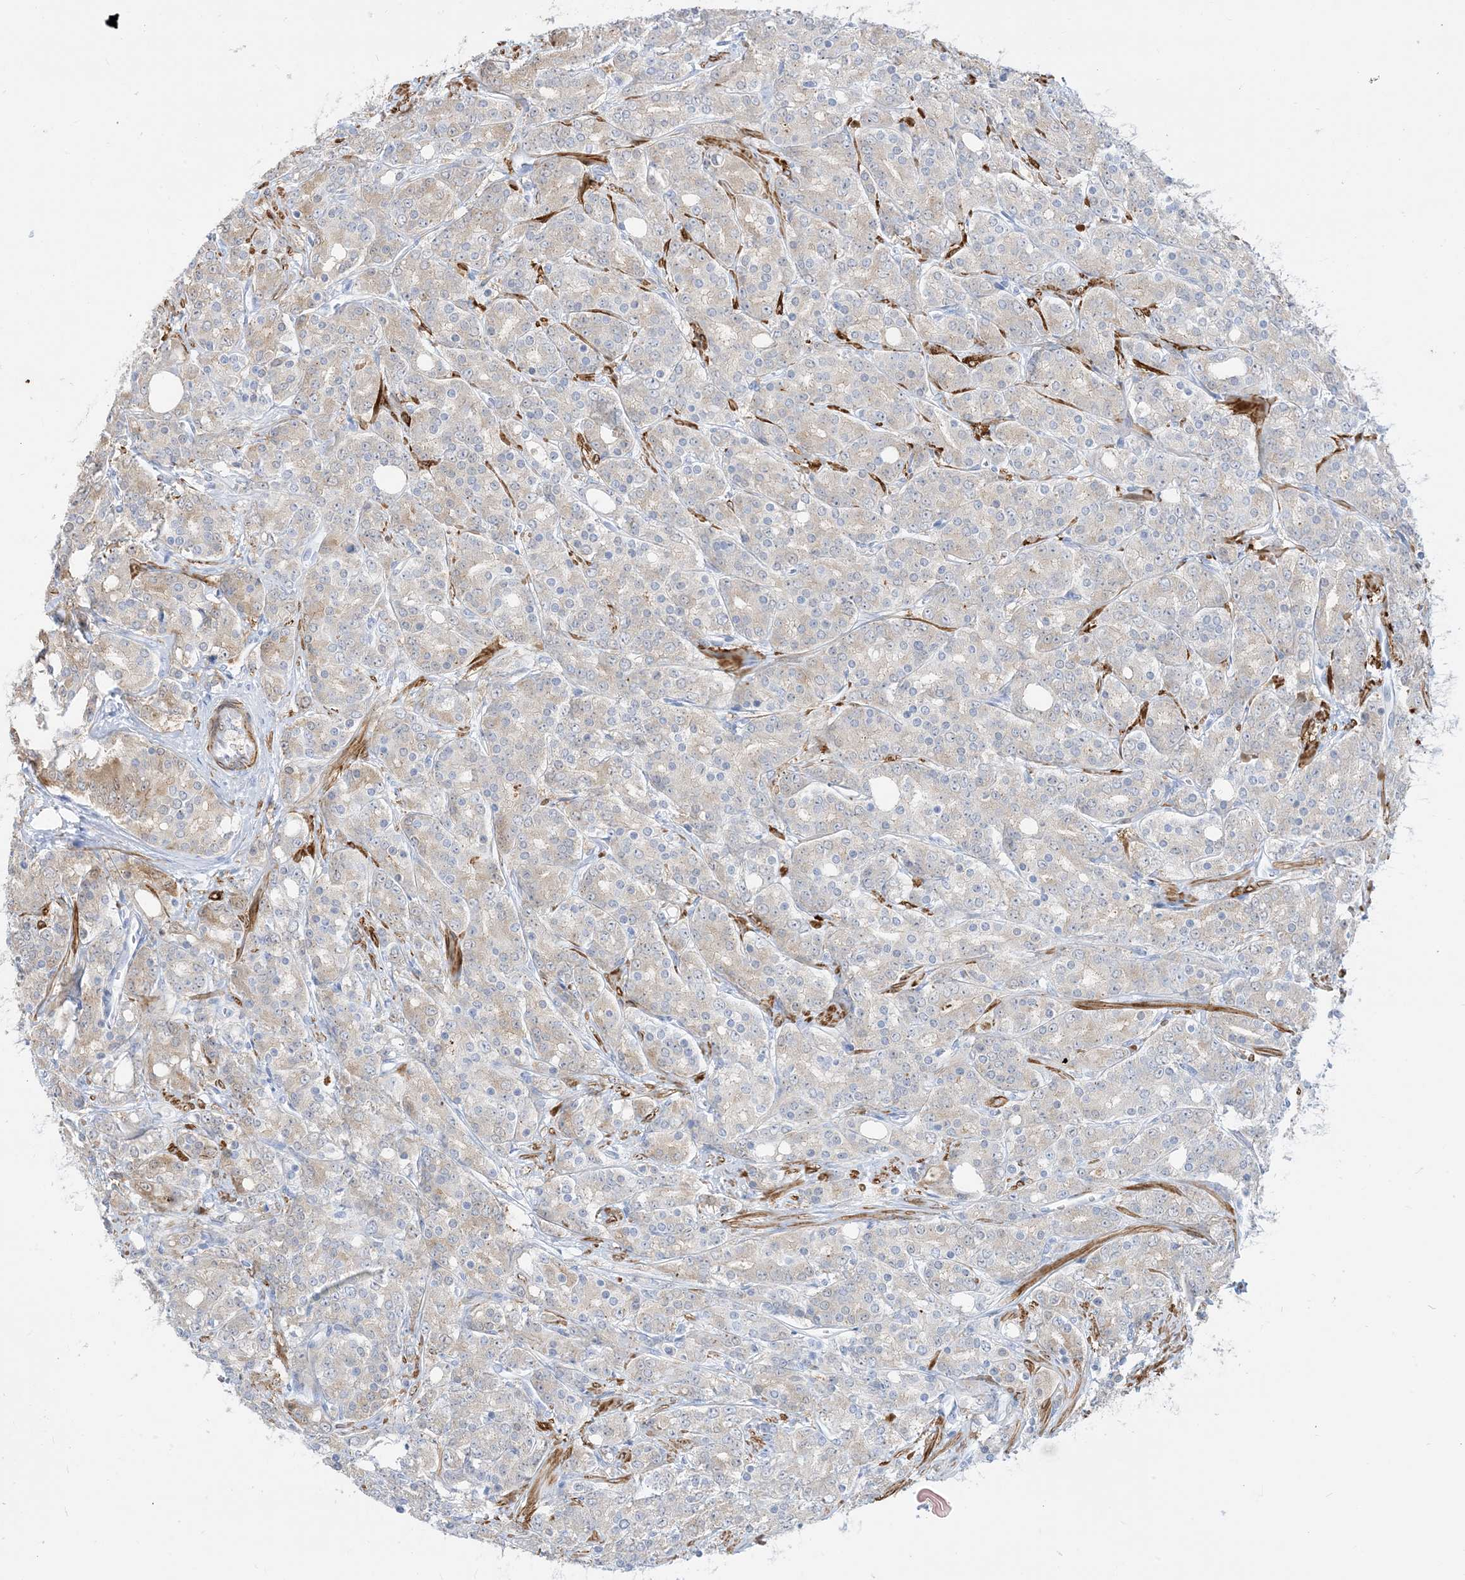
{"staining": {"intensity": "moderate", "quantity": "25%-75%", "location": "cytoplasmic/membranous"}, "tissue": "prostate cancer", "cell_type": "Tumor cells", "image_type": "cancer", "snomed": [{"axis": "morphology", "description": "Adenocarcinoma, High grade"}, {"axis": "topography", "description": "Prostate"}], "caption": "Human prostate cancer stained for a protein (brown) shows moderate cytoplasmic/membranous positive staining in about 25%-75% of tumor cells.", "gene": "MARS2", "patient": {"sex": "male", "age": 62}}